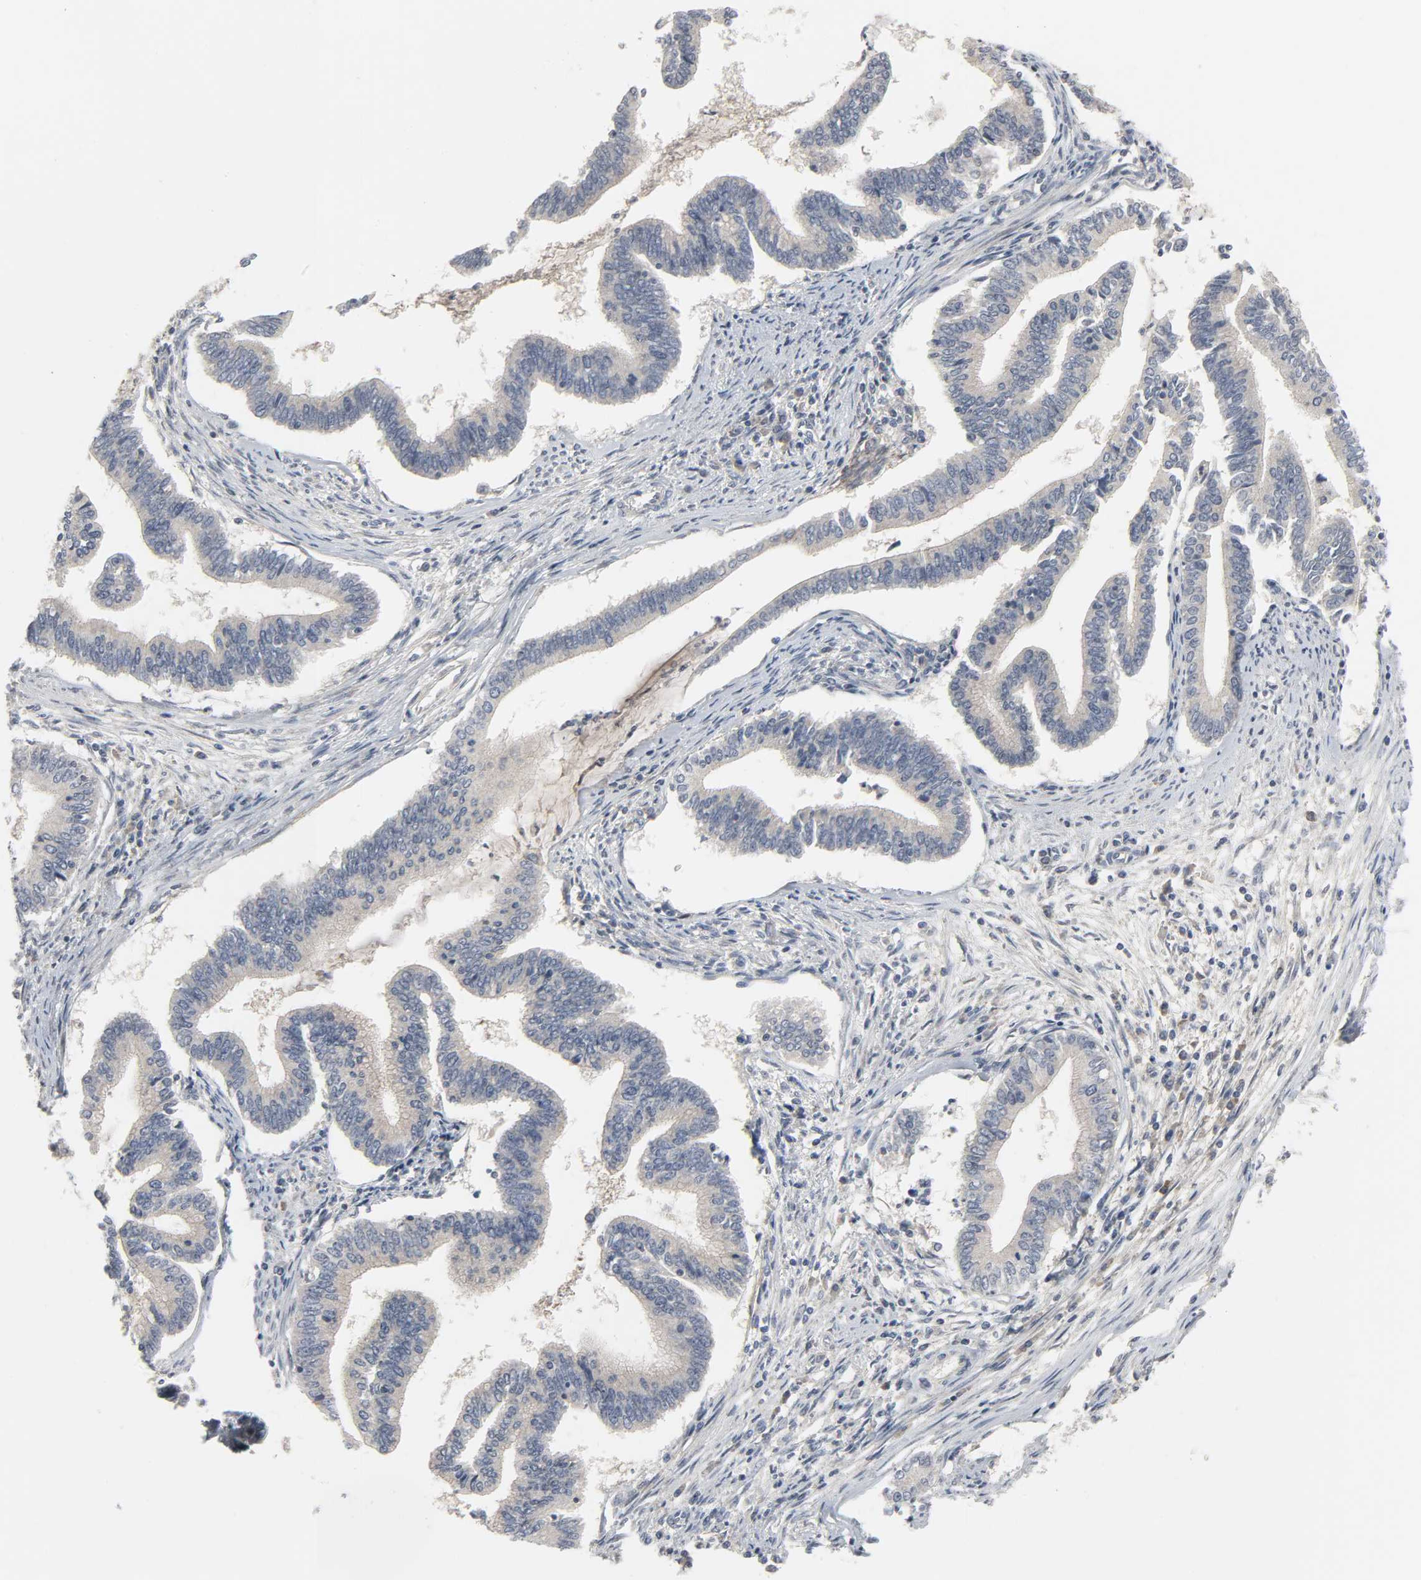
{"staining": {"intensity": "weak", "quantity": "25%-75%", "location": "cytoplasmic/membranous"}, "tissue": "cervical cancer", "cell_type": "Tumor cells", "image_type": "cancer", "snomed": [{"axis": "morphology", "description": "Adenocarcinoma, NOS"}, {"axis": "topography", "description": "Cervix"}], "caption": "Cervical cancer (adenocarcinoma) stained with a brown dye displays weak cytoplasmic/membranous positive staining in approximately 25%-75% of tumor cells.", "gene": "CLIP1", "patient": {"sex": "female", "age": 36}}